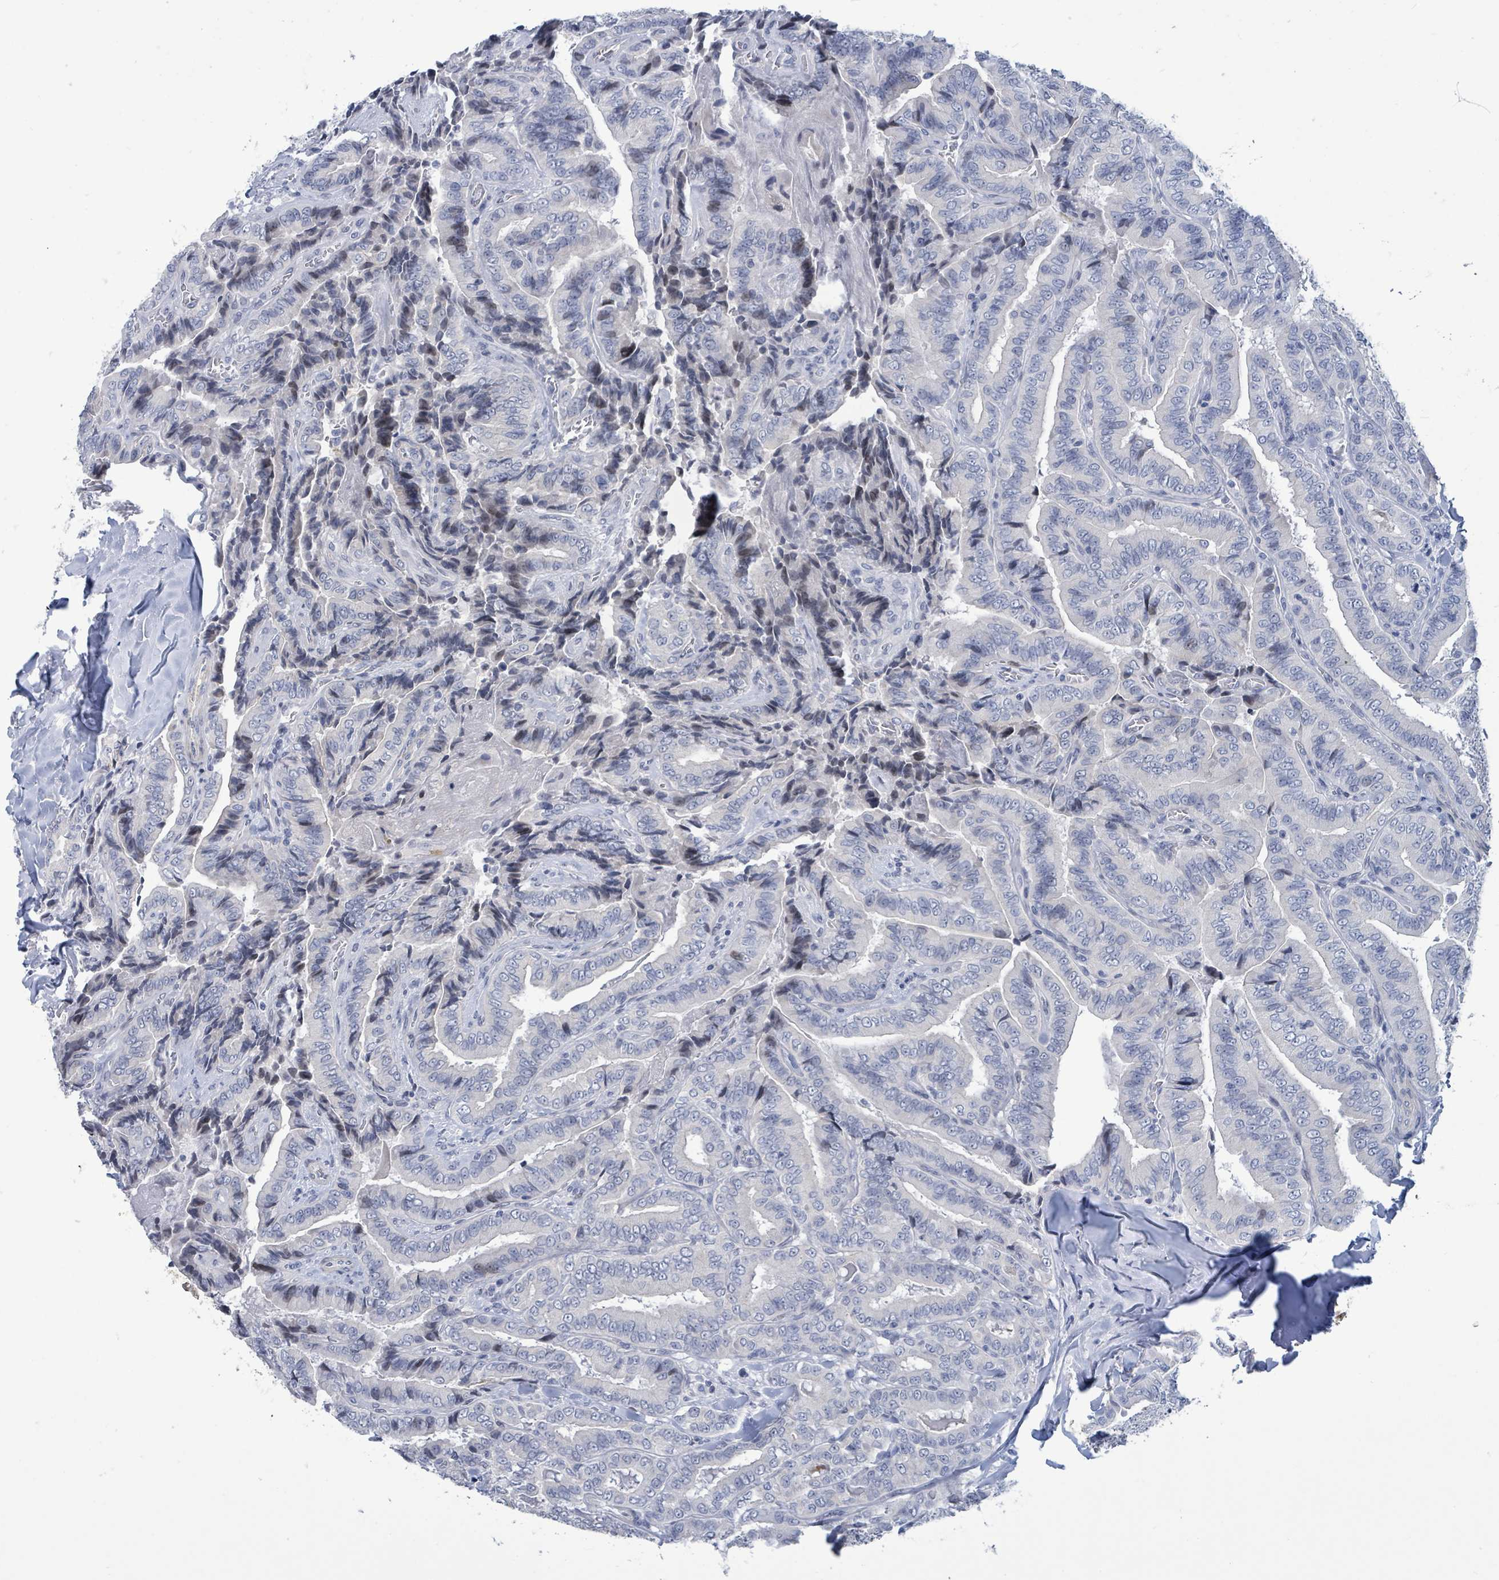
{"staining": {"intensity": "negative", "quantity": "none", "location": "none"}, "tissue": "thyroid cancer", "cell_type": "Tumor cells", "image_type": "cancer", "snomed": [{"axis": "morphology", "description": "Papillary adenocarcinoma, NOS"}, {"axis": "topography", "description": "Thyroid gland"}], "caption": "Immunohistochemistry of human papillary adenocarcinoma (thyroid) exhibits no staining in tumor cells.", "gene": "NTN3", "patient": {"sex": "male", "age": 61}}